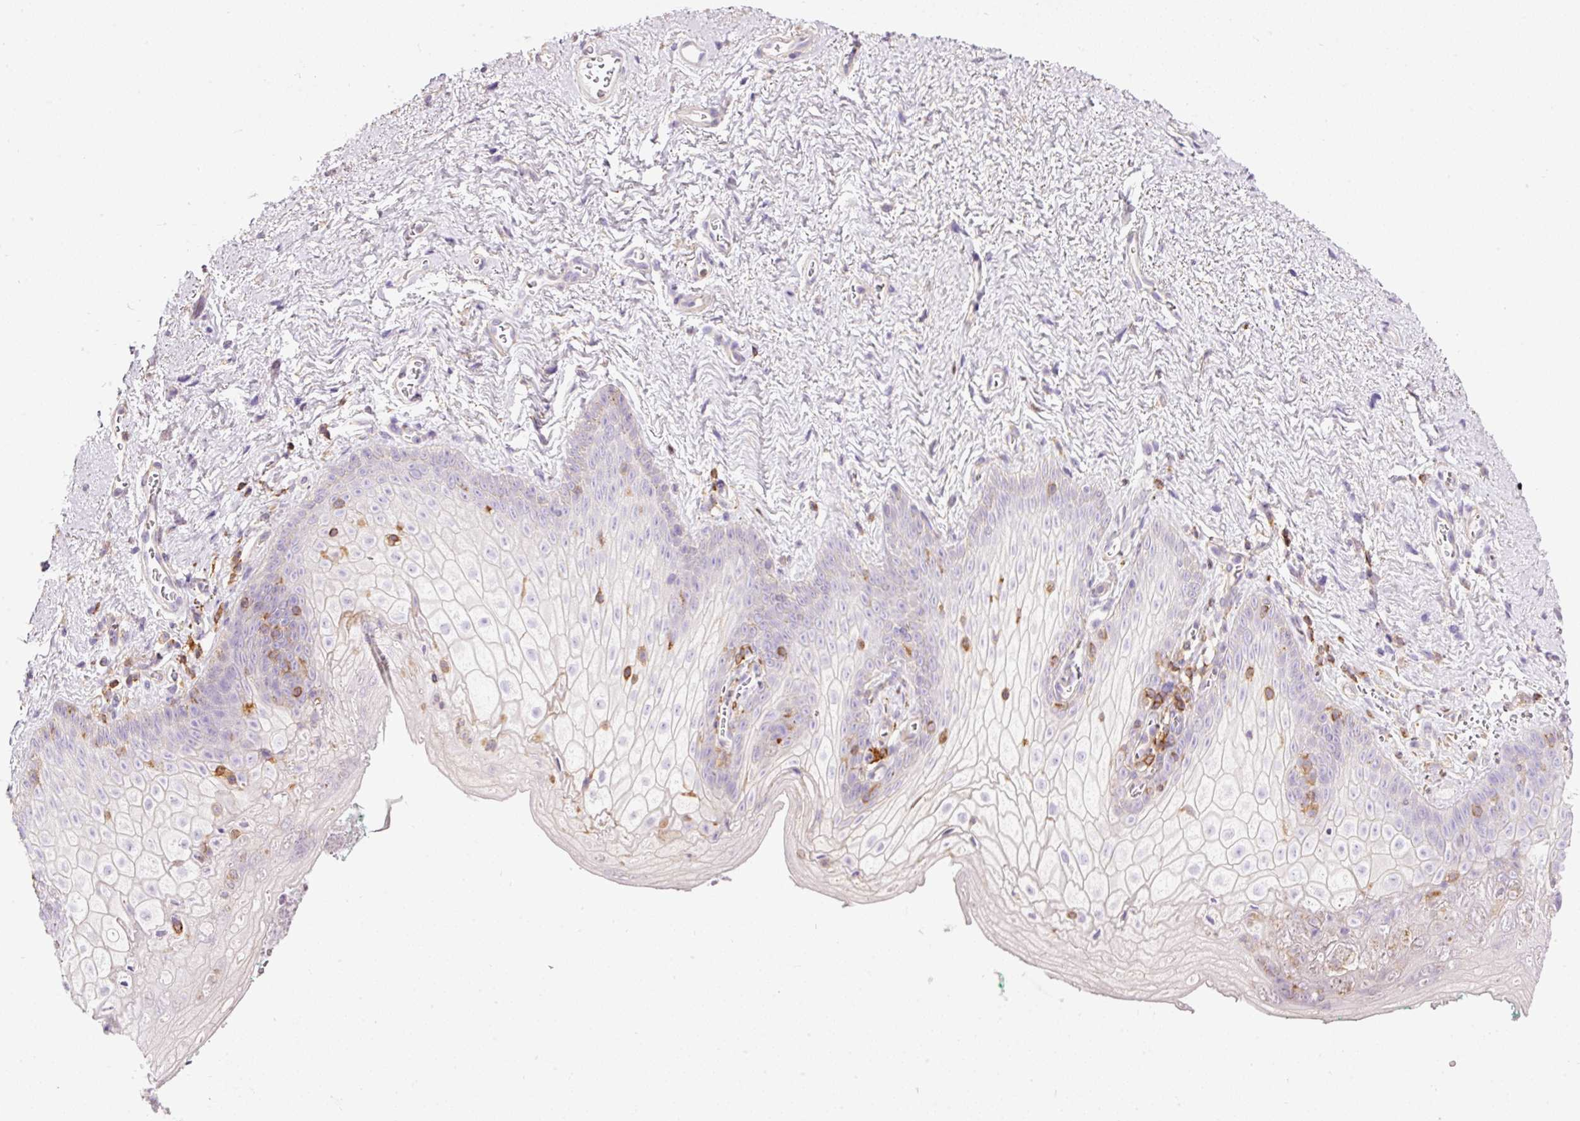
{"staining": {"intensity": "negative", "quantity": "none", "location": "none"}, "tissue": "vagina", "cell_type": "Squamous epithelial cells", "image_type": "normal", "snomed": [{"axis": "morphology", "description": "Normal tissue, NOS"}, {"axis": "topography", "description": "Vulva"}, {"axis": "topography", "description": "Vagina"}, {"axis": "topography", "description": "Peripheral nerve tissue"}], "caption": "This is a image of immunohistochemistry staining of unremarkable vagina, which shows no expression in squamous epithelial cells. (Immunohistochemistry (ihc), brightfield microscopy, high magnification).", "gene": "DOK6", "patient": {"sex": "female", "age": 66}}